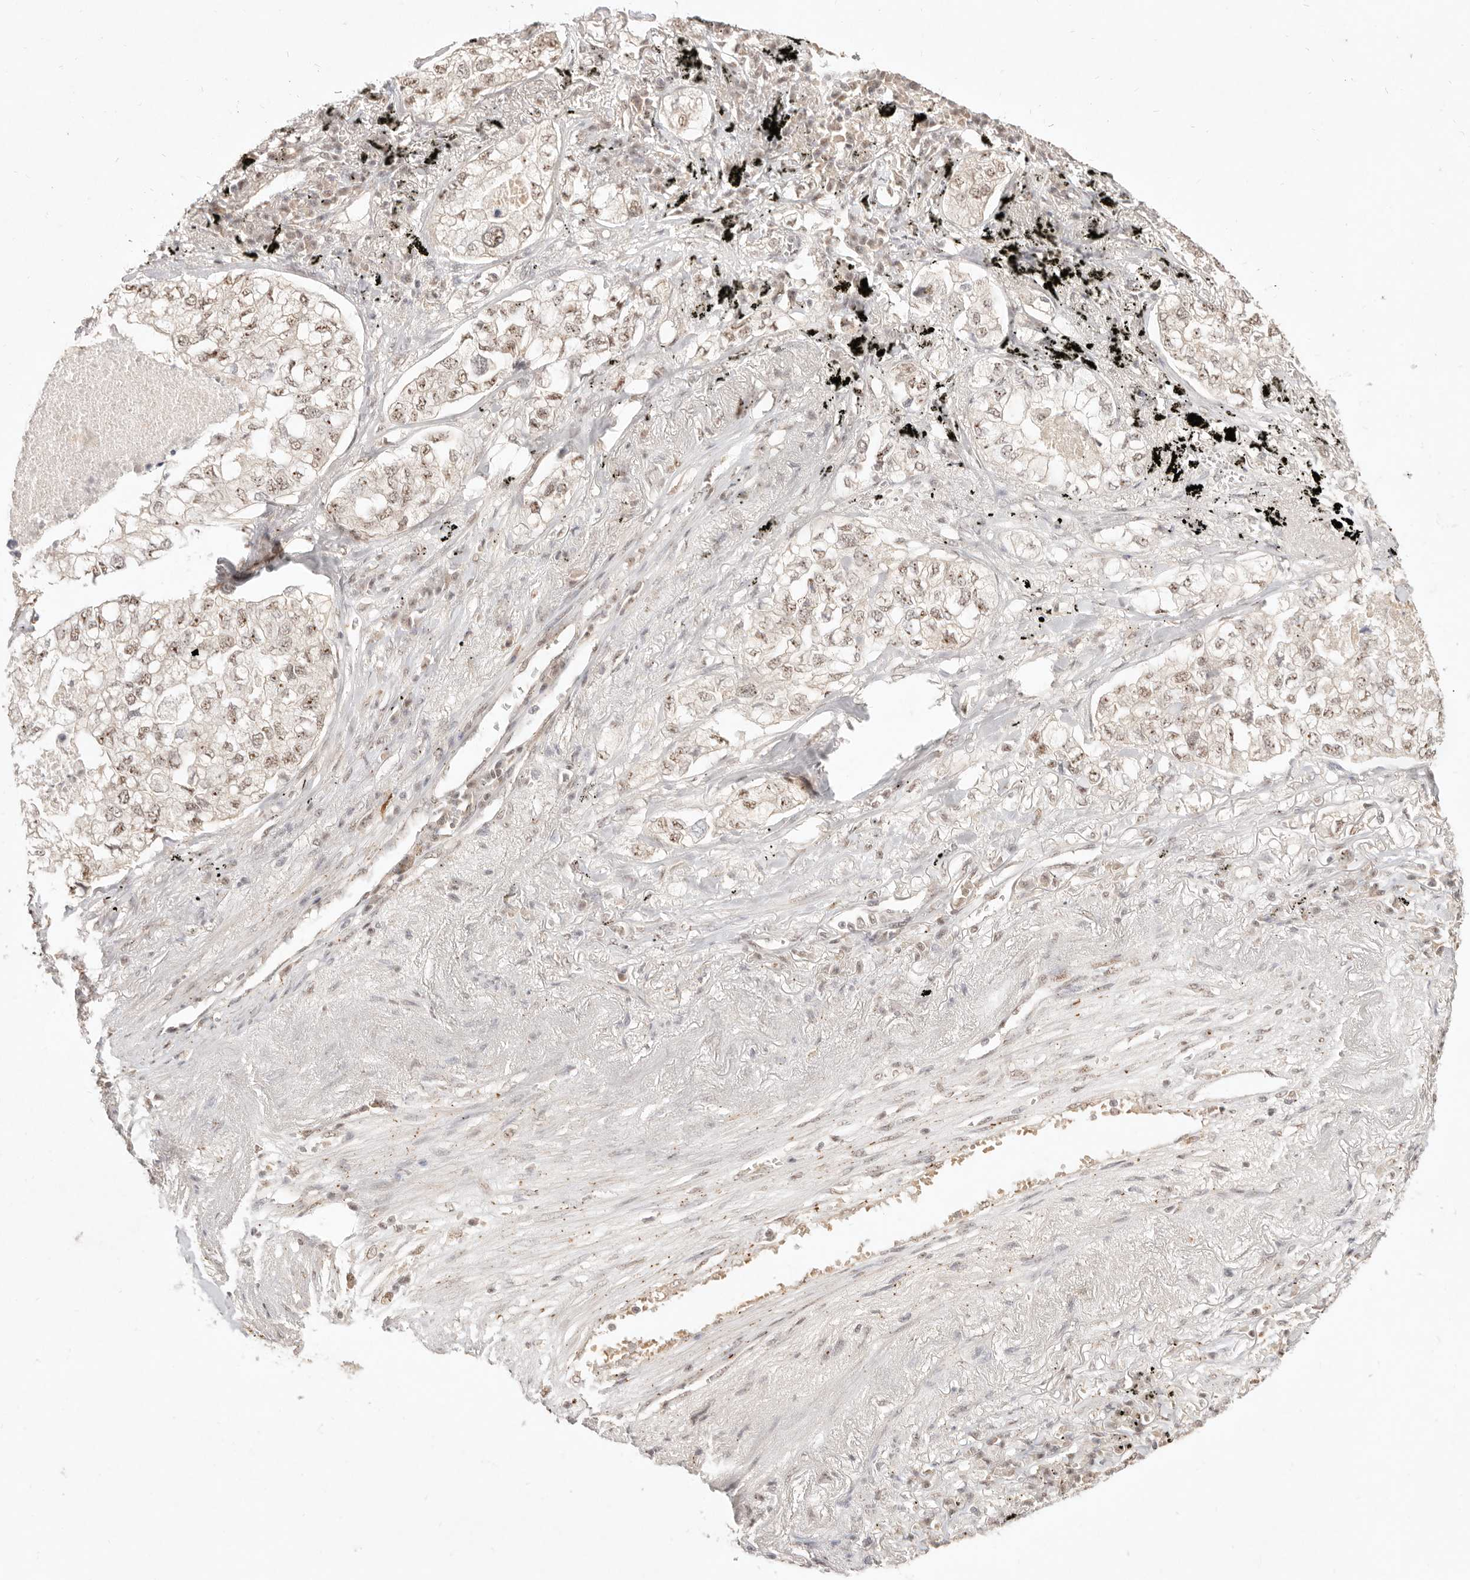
{"staining": {"intensity": "moderate", "quantity": ">75%", "location": "nuclear"}, "tissue": "lung cancer", "cell_type": "Tumor cells", "image_type": "cancer", "snomed": [{"axis": "morphology", "description": "Adenocarcinoma, NOS"}, {"axis": "topography", "description": "Lung"}], "caption": "Immunohistochemical staining of adenocarcinoma (lung) shows medium levels of moderate nuclear expression in about >75% of tumor cells.", "gene": "MEP1A", "patient": {"sex": "male", "age": 65}}